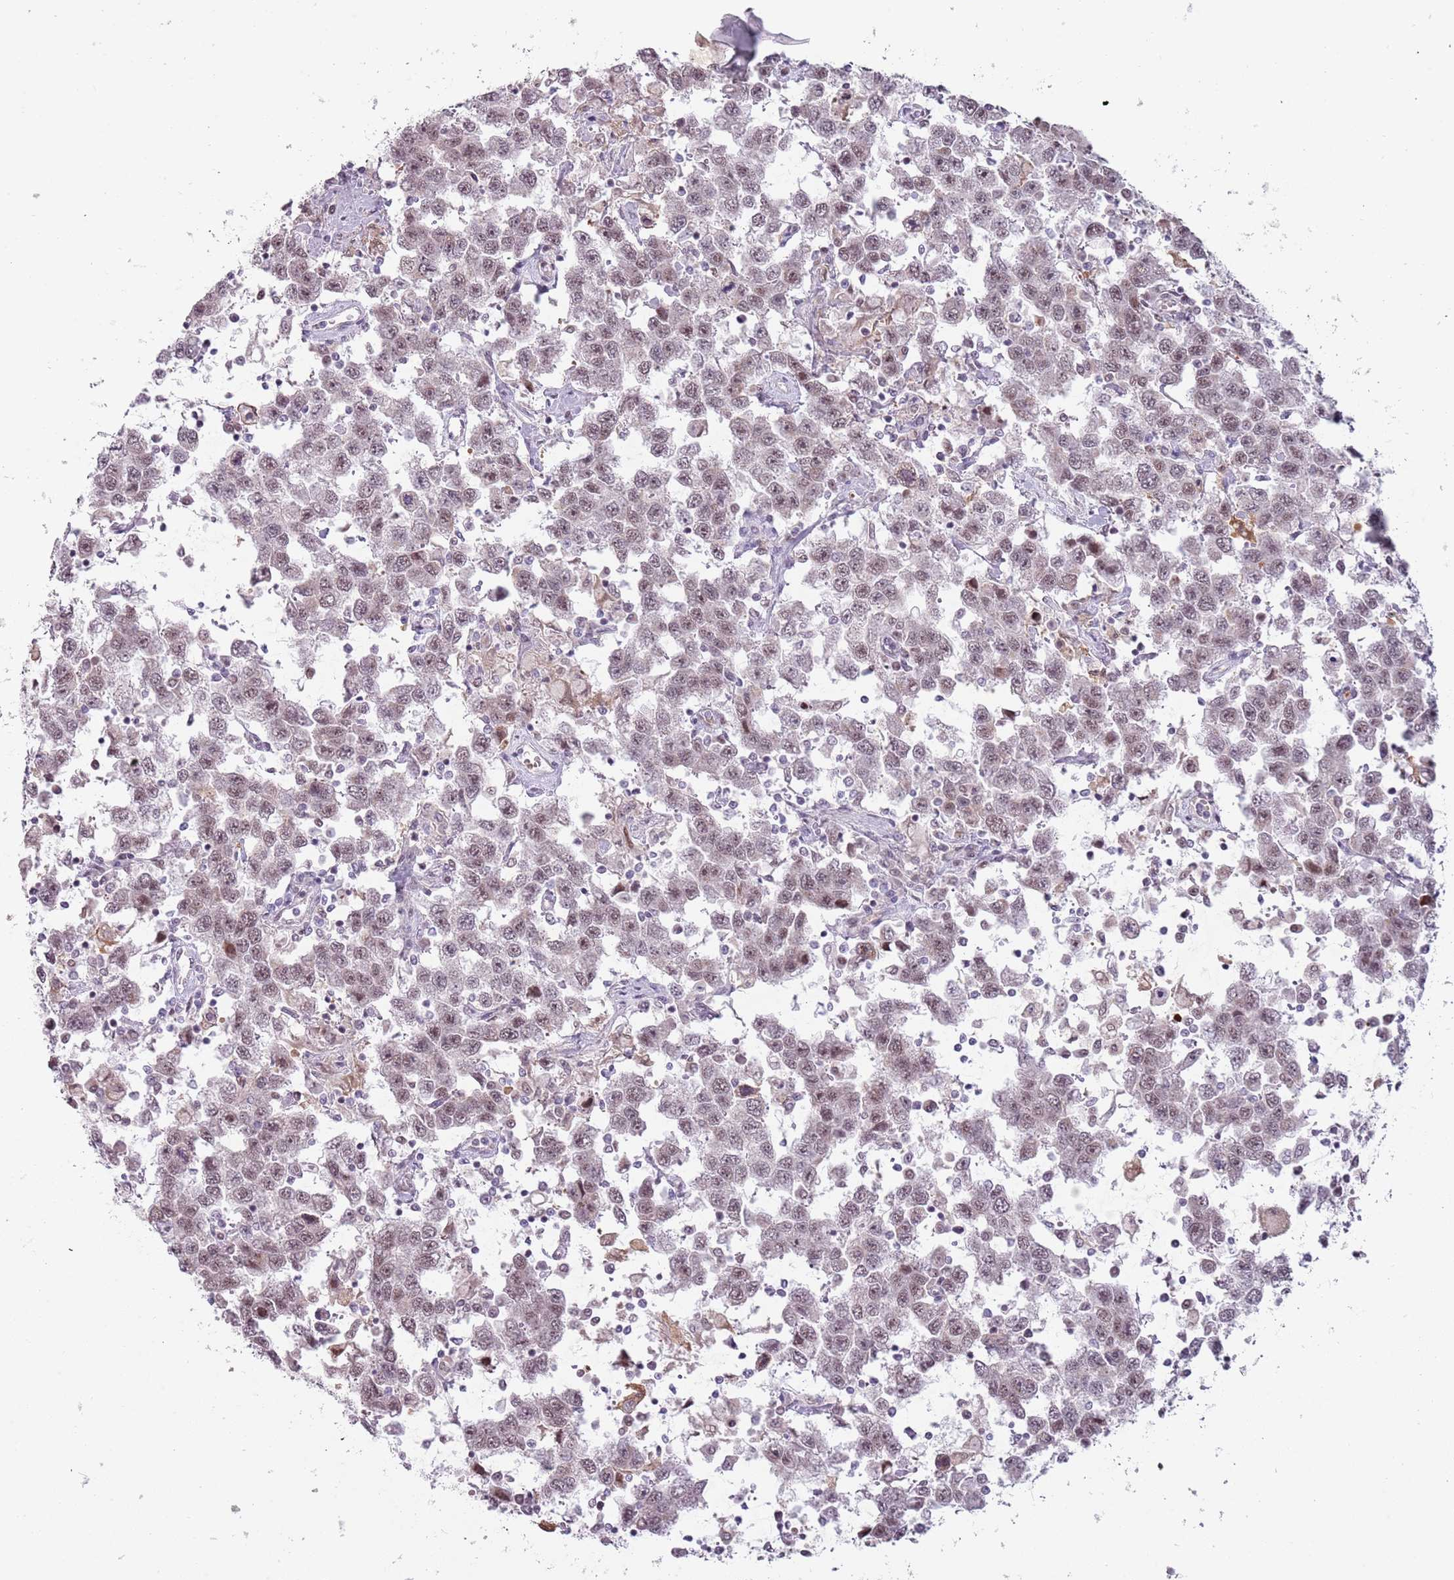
{"staining": {"intensity": "weak", "quantity": ">75%", "location": "nuclear"}, "tissue": "testis cancer", "cell_type": "Tumor cells", "image_type": "cancer", "snomed": [{"axis": "morphology", "description": "Seminoma, NOS"}, {"axis": "topography", "description": "Testis"}], "caption": "Testis cancer (seminoma) stained for a protein shows weak nuclear positivity in tumor cells. The staining was performed using DAB (3,3'-diaminobenzidine) to visualize the protein expression in brown, while the nuclei were stained in blue with hematoxylin (Magnification: 20x).", "gene": "REXO4", "patient": {"sex": "male", "age": 41}}